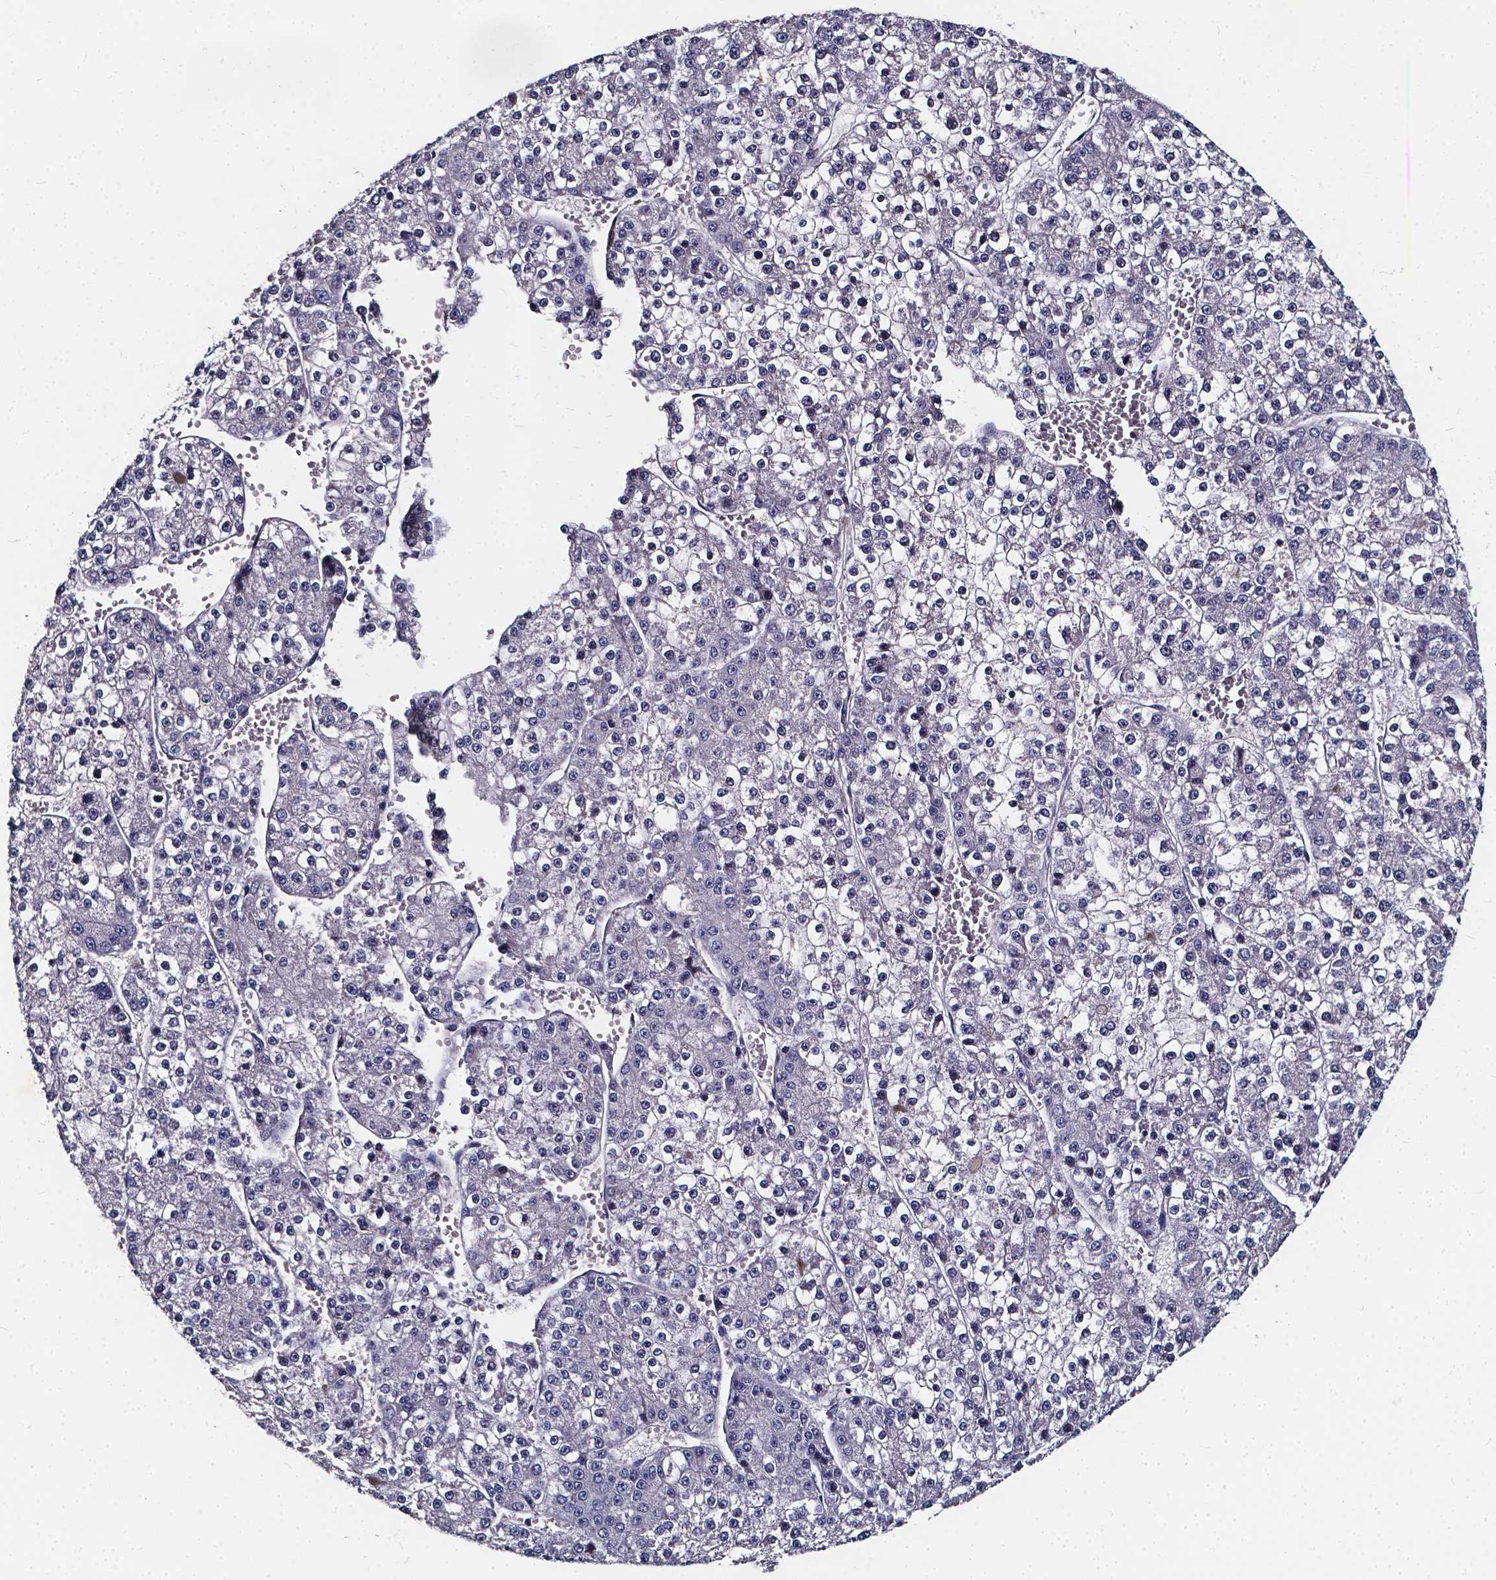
{"staining": {"intensity": "negative", "quantity": "none", "location": "none"}, "tissue": "liver cancer", "cell_type": "Tumor cells", "image_type": "cancer", "snomed": [{"axis": "morphology", "description": "Carcinoma, Hepatocellular, NOS"}, {"axis": "topography", "description": "Liver"}], "caption": "DAB (3,3'-diaminobenzidine) immunohistochemical staining of human liver cancer shows no significant positivity in tumor cells.", "gene": "SOWAHA", "patient": {"sex": "female", "age": 73}}